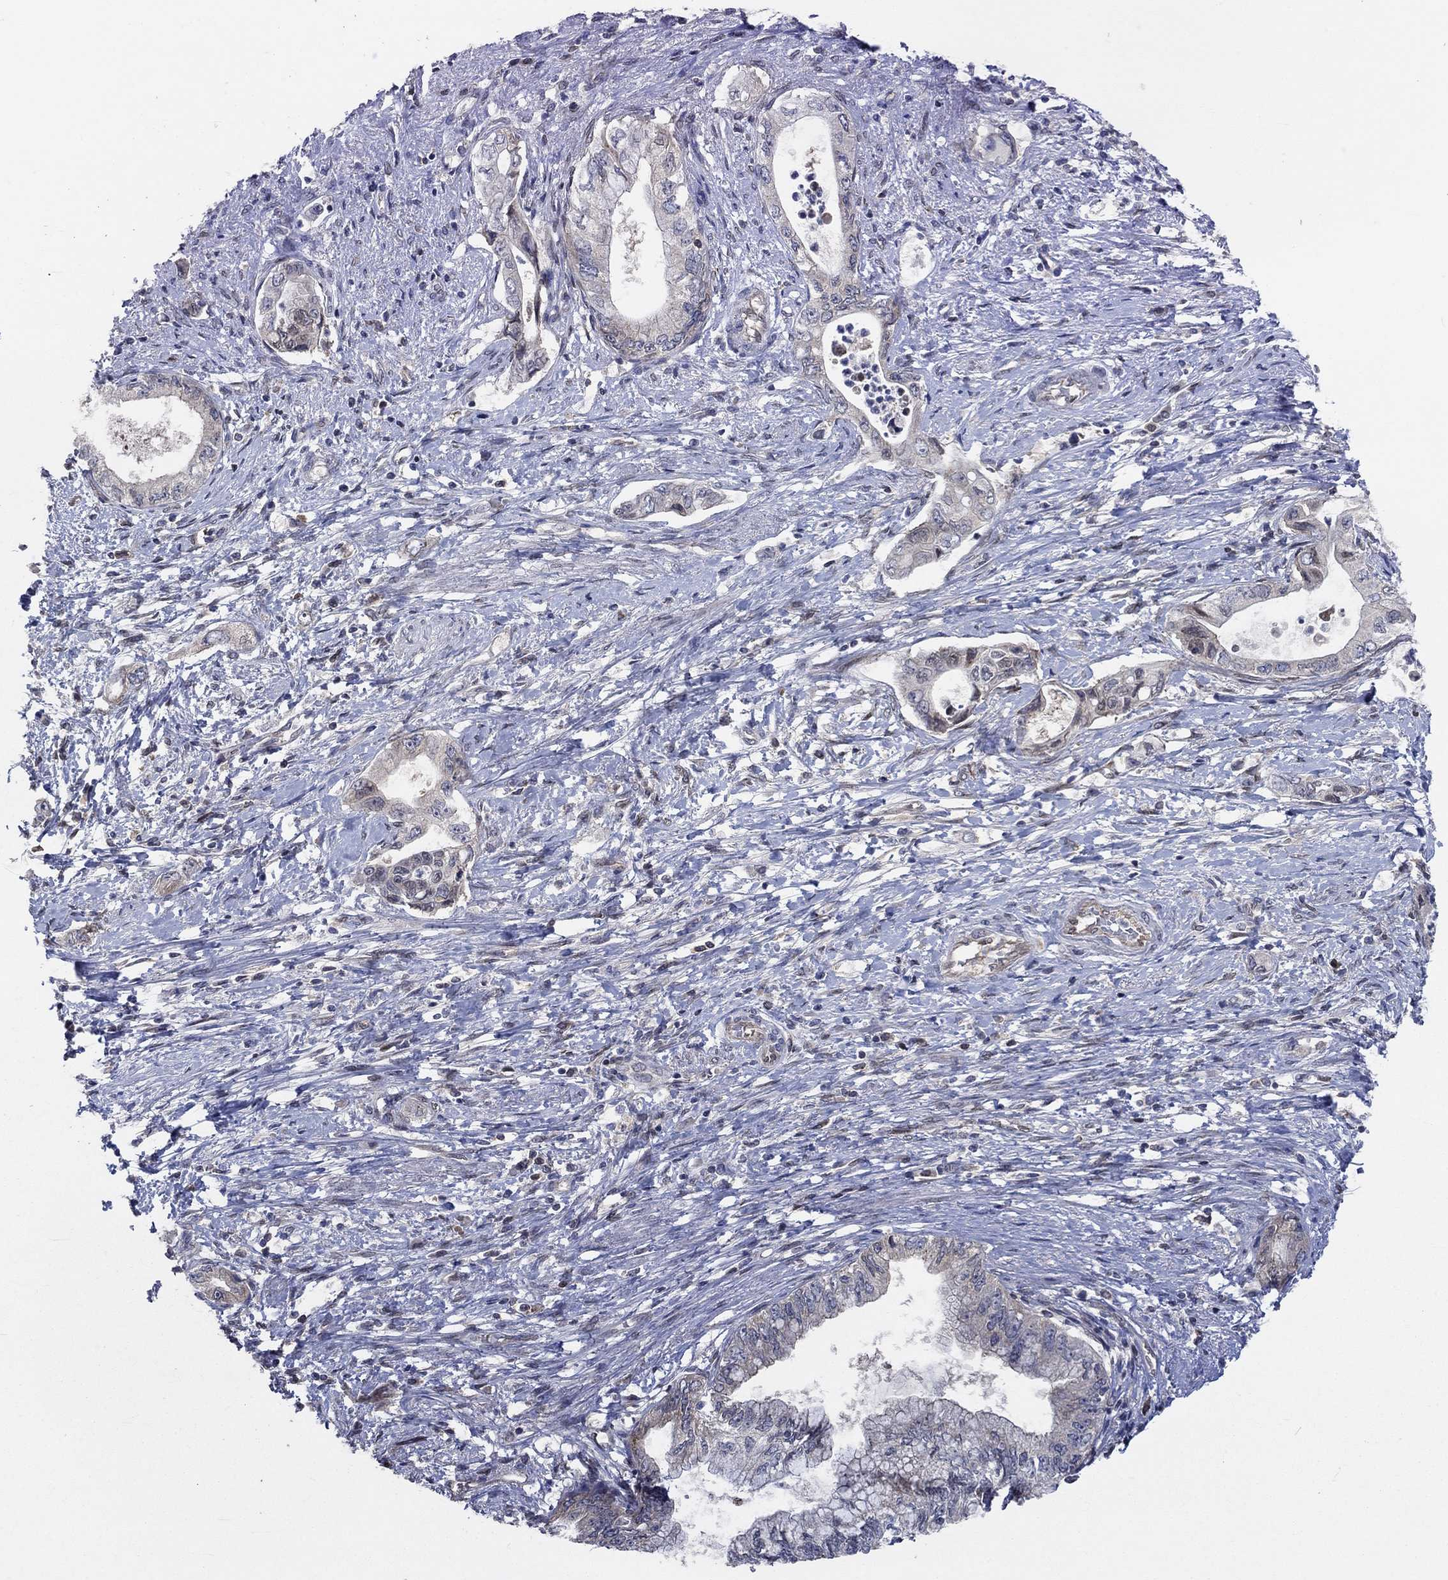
{"staining": {"intensity": "negative", "quantity": "none", "location": "none"}, "tissue": "pancreatic cancer", "cell_type": "Tumor cells", "image_type": "cancer", "snomed": [{"axis": "morphology", "description": "Adenocarcinoma, NOS"}, {"axis": "topography", "description": "Pancreas"}], "caption": "Human pancreatic cancer (adenocarcinoma) stained for a protein using immunohistochemistry exhibits no positivity in tumor cells.", "gene": "CETN3", "patient": {"sex": "female", "age": 73}}